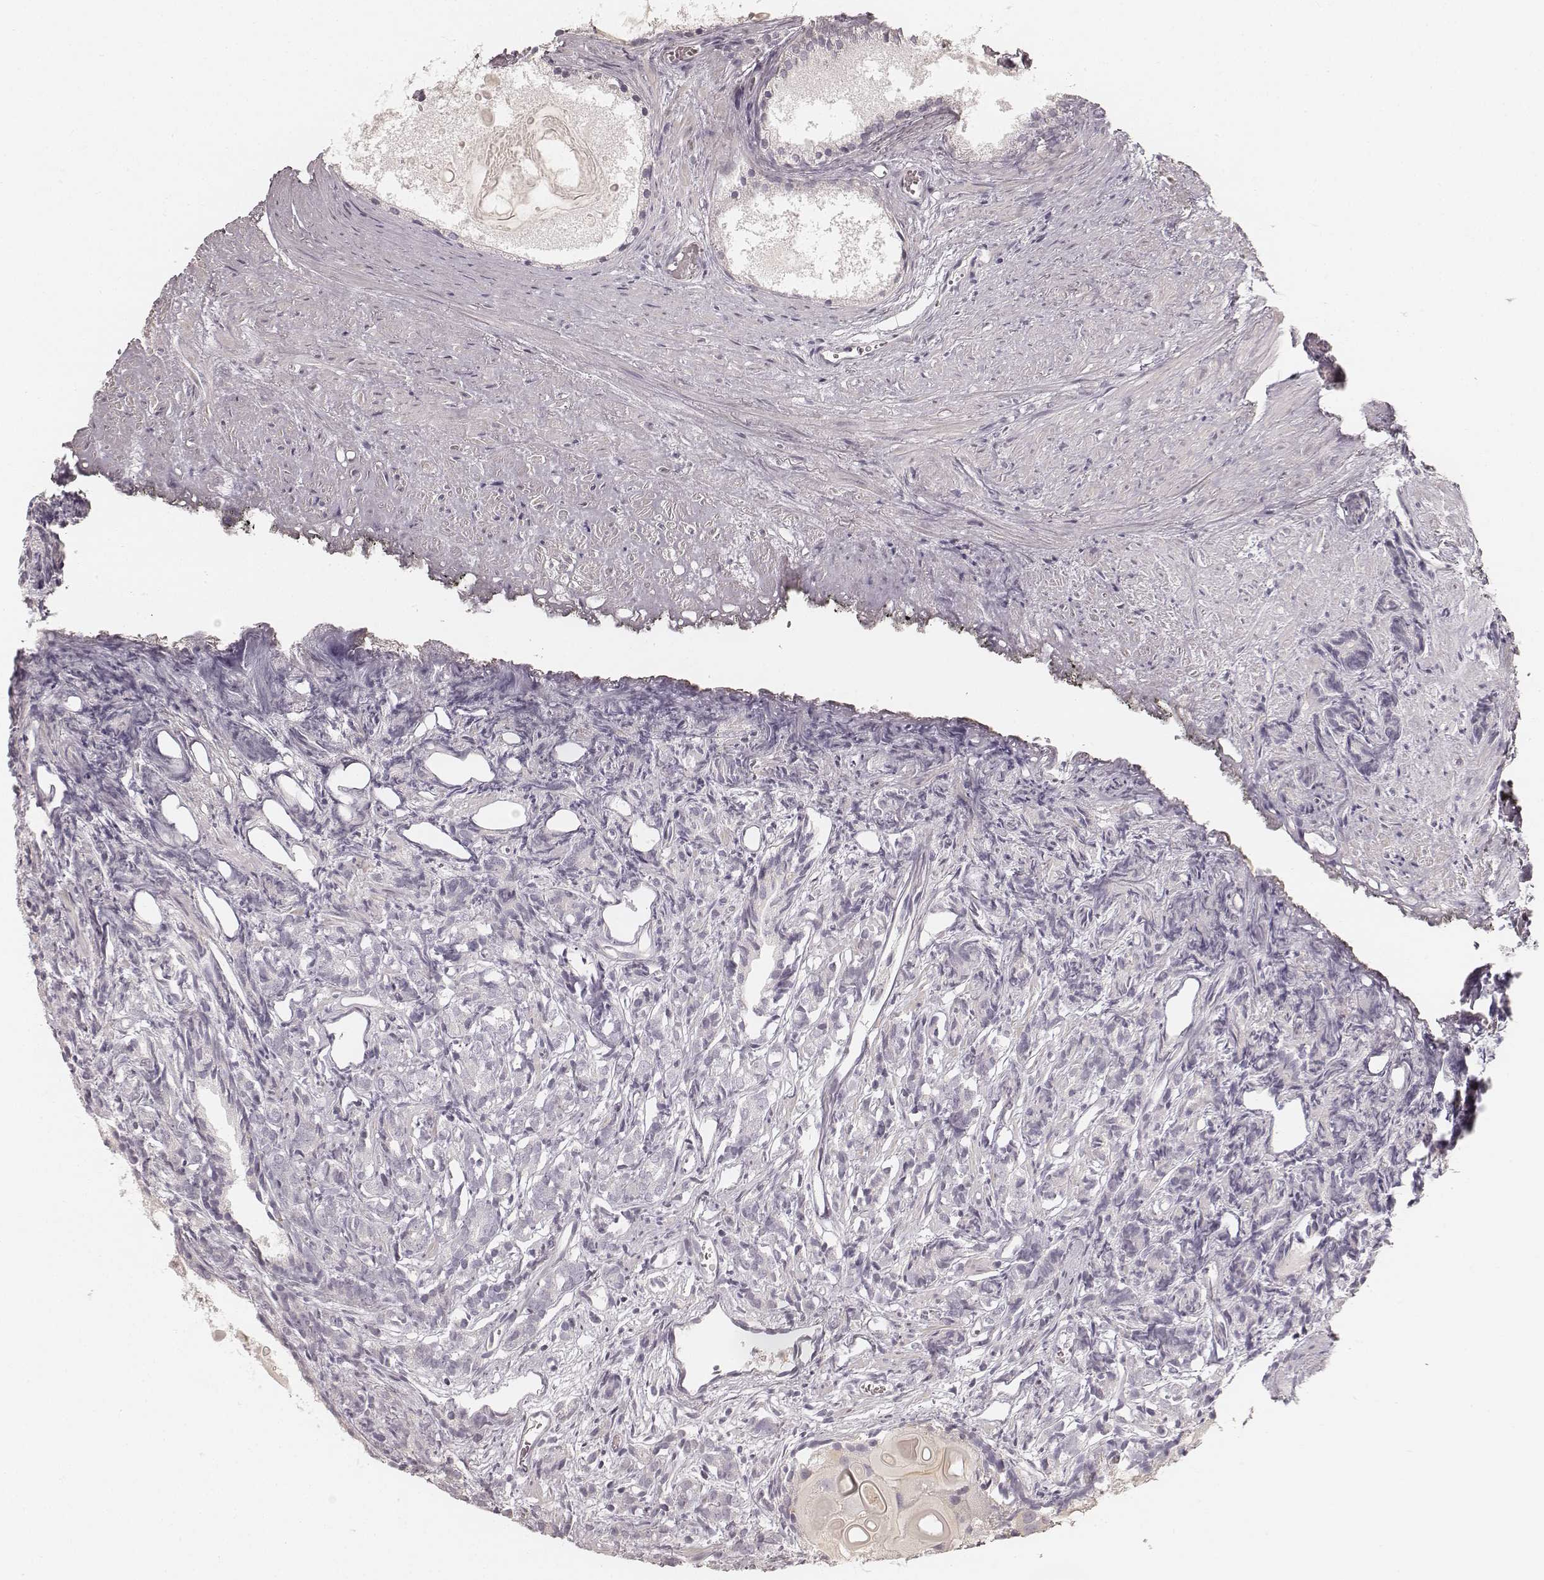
{"staining": {"intensity": "negative", "quantity": "none", "location": "none"}, "tissue": "prostate cancer", "cell_type": "Tumor cells", "image_type": "cancer", "snomed": [{"axis": "morphology", "description": "Adenocarcinoma, High grade"}, {"axis": "topography", "description": "Prostate"}], "caption": "Micrograph shows no significant protein staining in tumor cells of prostate cancer (adenocarcinoma (high-grade)).", "gene": "FMNL2", "patient": {"sex": "male", "age": 84}}